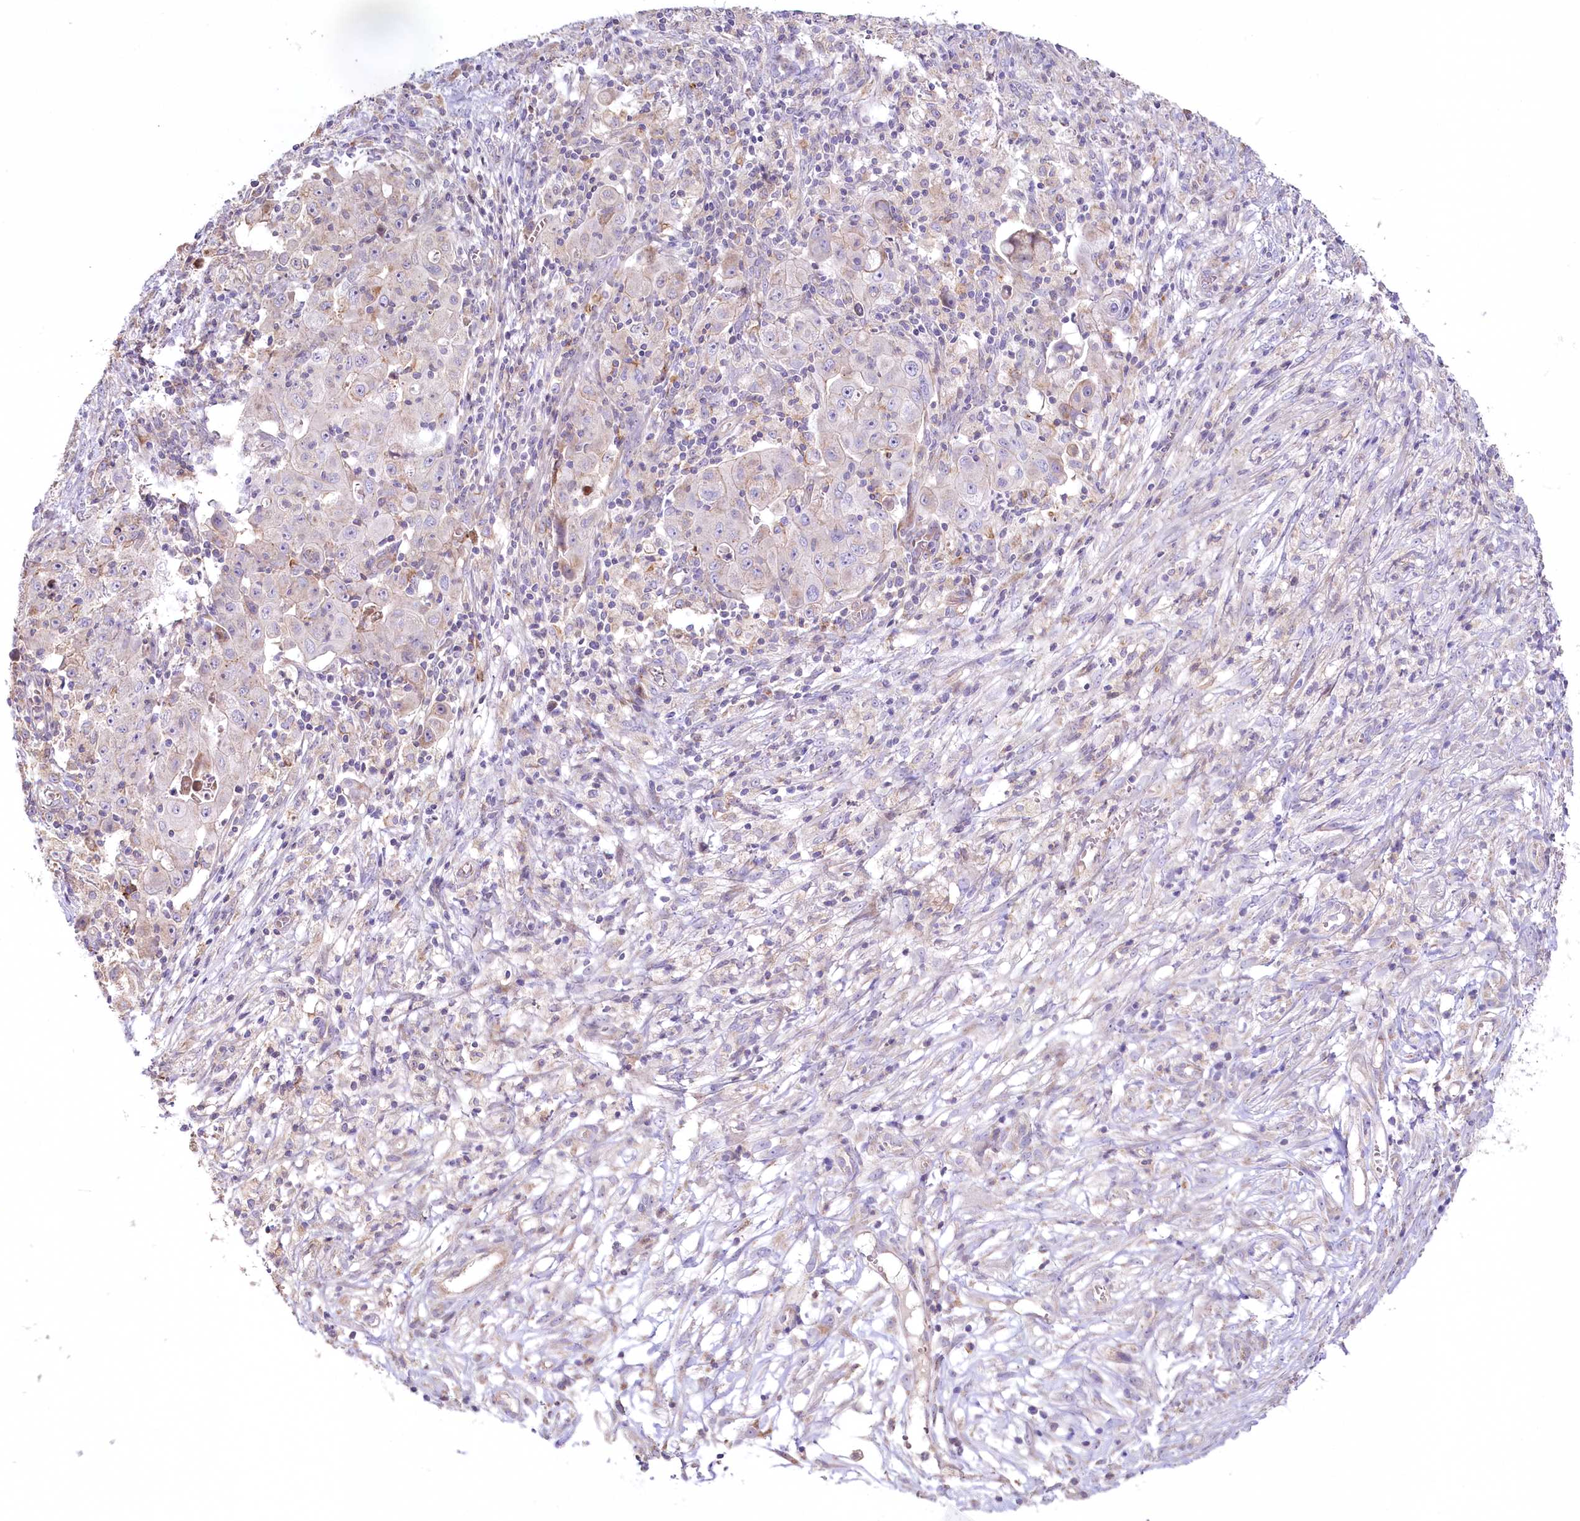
{"staining": {"intensity": "negative", "quantity": "none", "location": "none"}, "tissue": "ovarian cancer", "cell_type": "Tumor cells", "image_type": "cancer", "snomed": [{"axis": "morphology", "description": "Carcinoma, endometroid"}, {"axis": "topography", "description": "Ovary"}], "caption": "Immunohistochemistry (IHC) micrograph of neoplastic tissue: human endometroid carcinoma (ovarian) stained with DAB demonstrates no significant protein expression in tumor cells.", "gene": "SLC6A11", "patient": {"sex": "female", "age": 42}}